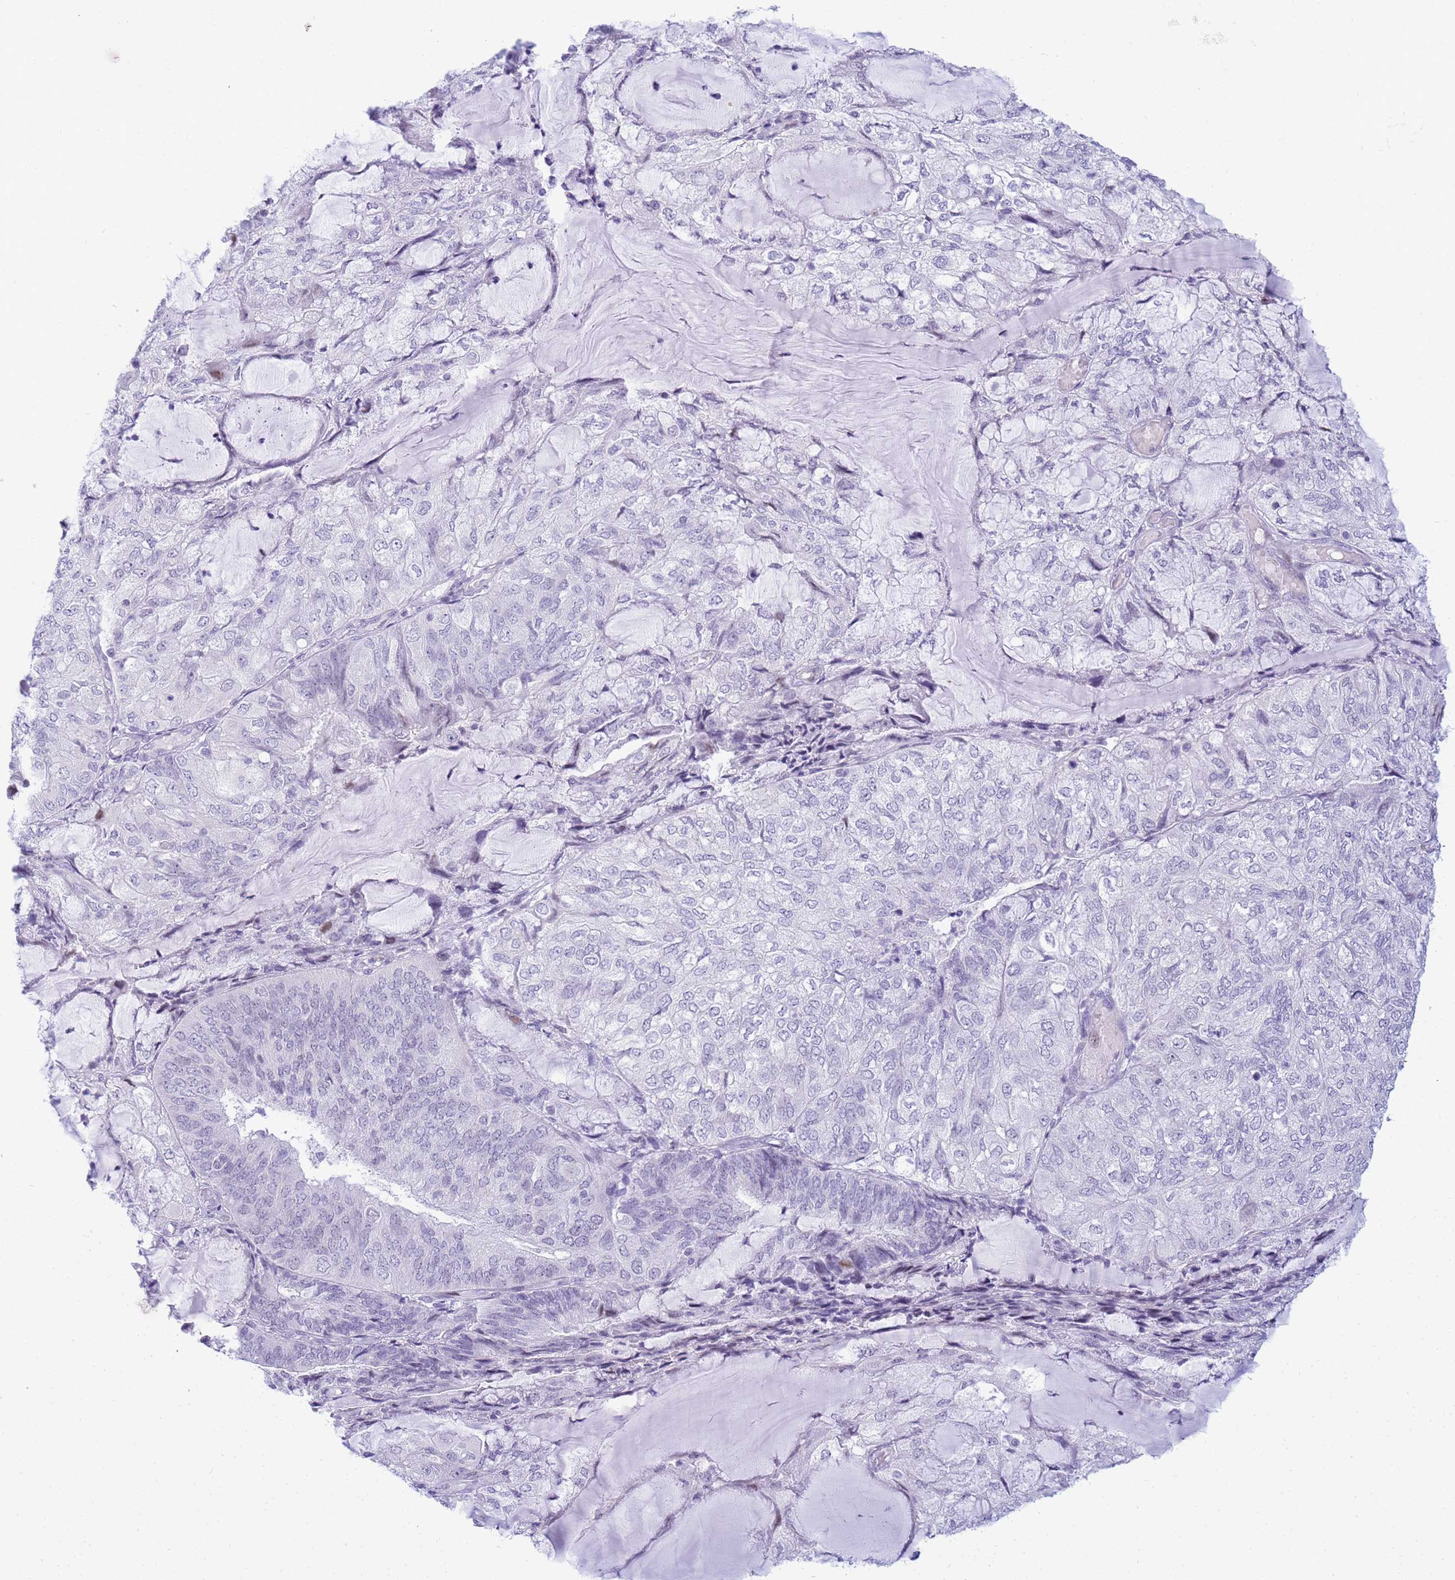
{"staining": {"intensity": "negative", "quantity": "none", "location": "none"}, "tissue": "endometrial cancer", "cell_type": "Tumor cells", "image_type": "cancer", "snomed": [{"axis": "morphology", "description": "Adenocarcinoma, NOS"}, {"axis": "topography", "description": "Endometrium"}], "caption": "Immunohistochemistry (IHC) of human endometrial adenocarcinoma displays no staining in tumor cells.", "gene": "SNX20", "patient": {"sex": "female", "age": 81}}